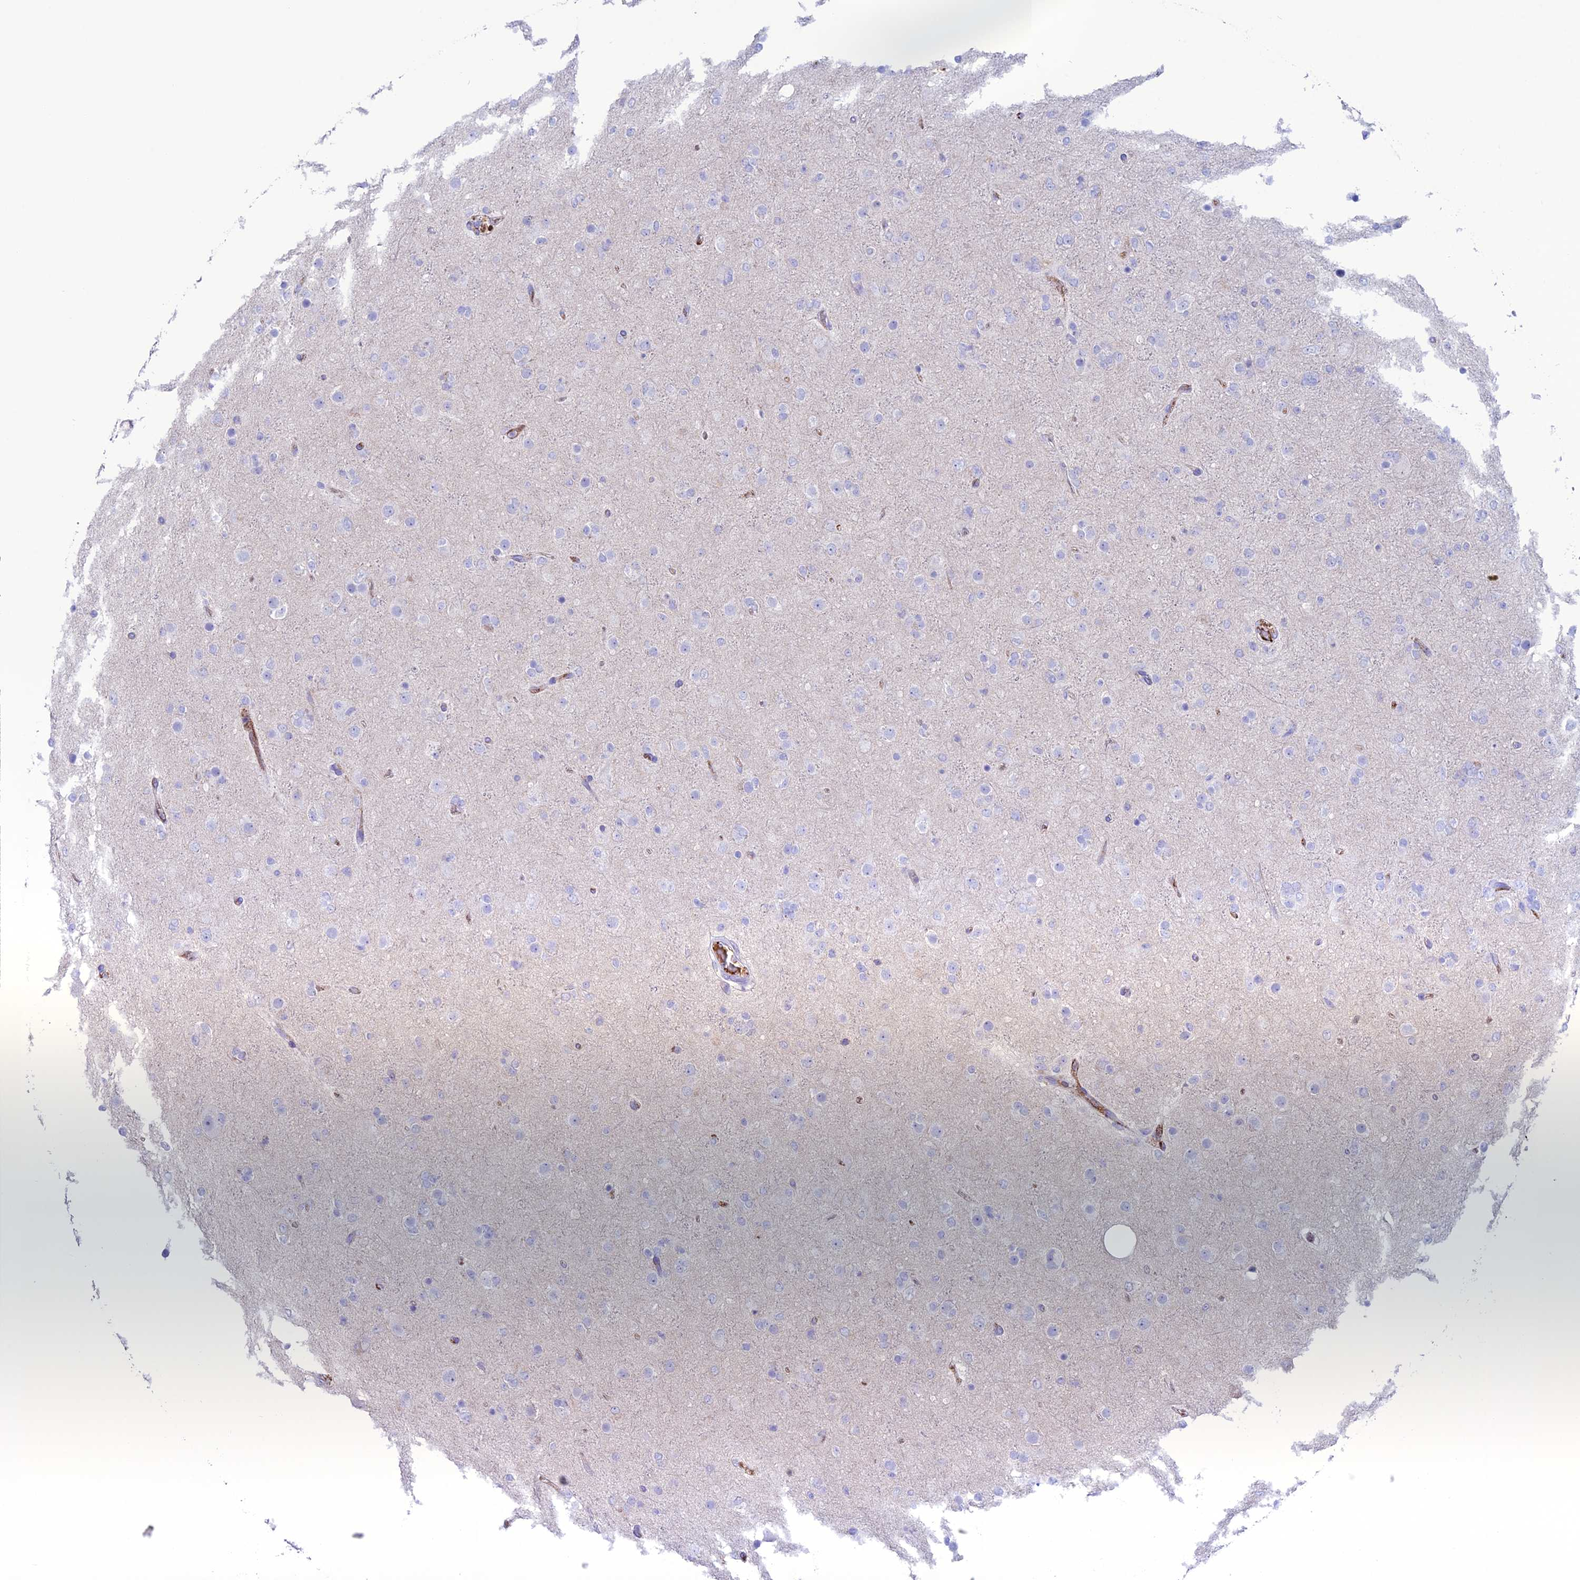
{"staining": {"intensity": "negative", "quantity": "none", "location": "none"}, "tissue": "glioma", "cell_type": "Tumor cells", "image_type": "cancer", "snomed": [{"axis": "morphology", "description": "Glioma, malignant, Low grade"}, {"axis": "topography", "description": "Brain"}], "caption": "This is a histopathology image of immunohistochemistry (IHC) staining of glioma, which shows no positivity in tumor cells. The staining was performed using DAB (3,3'-diaminobenzidine) to visualize the protein expression in brown, while the nuclei were stained in blue with hematoxylin (Magnification: 20x).", "gene": "CDC42EP5", "patient": {"sex": "male", "age": 65}}